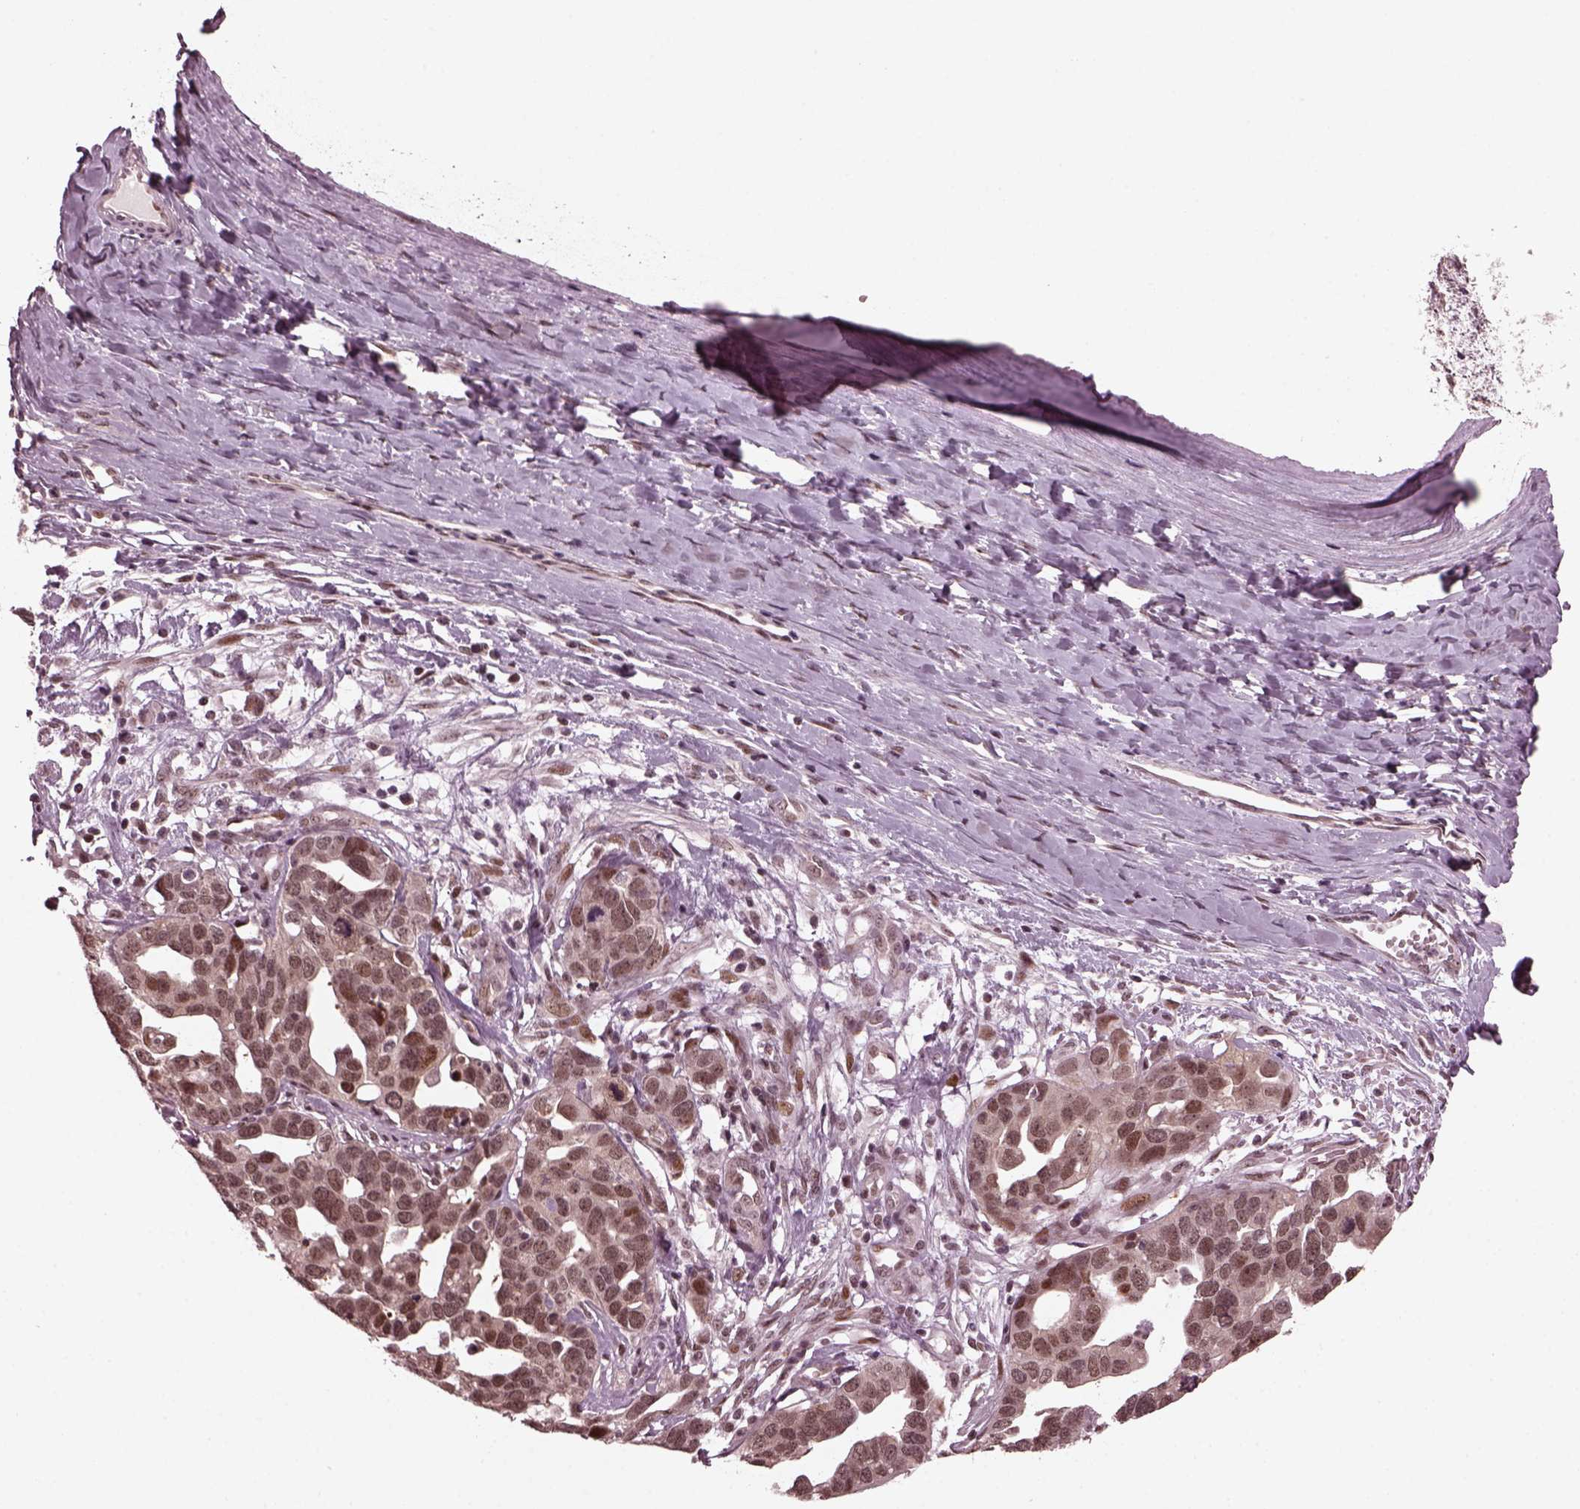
{"staining": {"intensity": "moderate", "quantity": "<25%", "location": "nuclear"}, "tissue": "ovarian cancer", "cell_type": "Tumor cells", "image_type": "cancer", "snomed": [{"axis": "morphology", "description": "Cystadenocarcinoma, serous, NOS"}, {"axis": "topography", "description": "Ovary"}], "caption": "Serous cystadenocarcinoma (ovarian) stained with a protein marker displays moderate staining in tumor cells.", "gene": "TRIB3", "patient": {"sex": "female", "age": 54}}